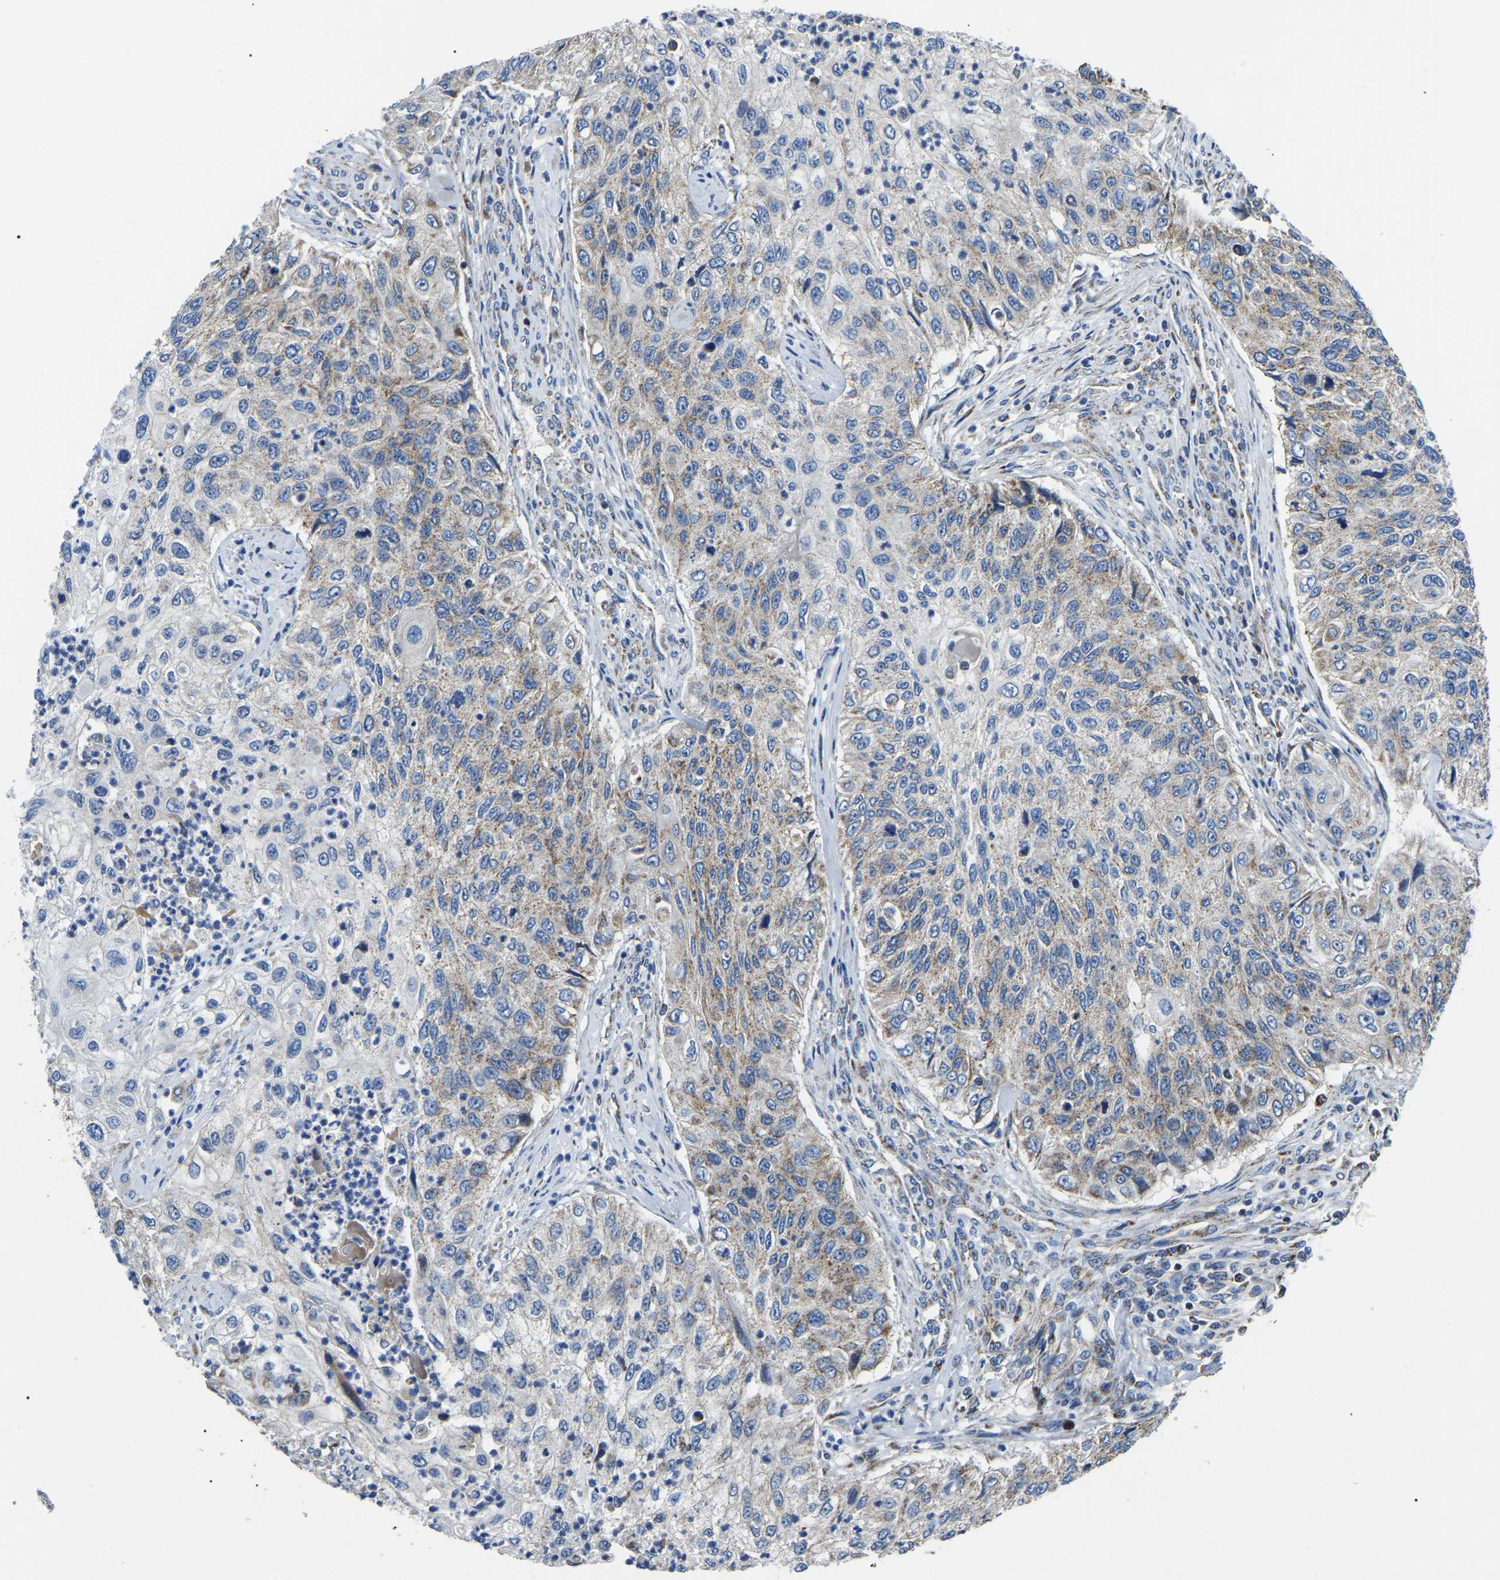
{"staining": {"intensity": "weak", "quantity": "25%-75%", "location": "cytoplasmic/membranous"}, "tissue": "urothelial cancer", "cell_type": "Tumor cells", "image_type": "cancer", "snomed": [{"axis": "morphology", "description": "Urothelial carcinoma, High grade"}, {"axis": "topography", "description": "Urinary bladder"}], "caption": "This photomicrograph shows urothelial cancer stained with immunohistochemistry to label a protein in brown. The cytoplasmic/membranous of tumor cells show weak positivity for the protein. Nuclei are counter-stained blue.", "gene": "PPM1E", "patient": {"sex": "female", "age": 60}}